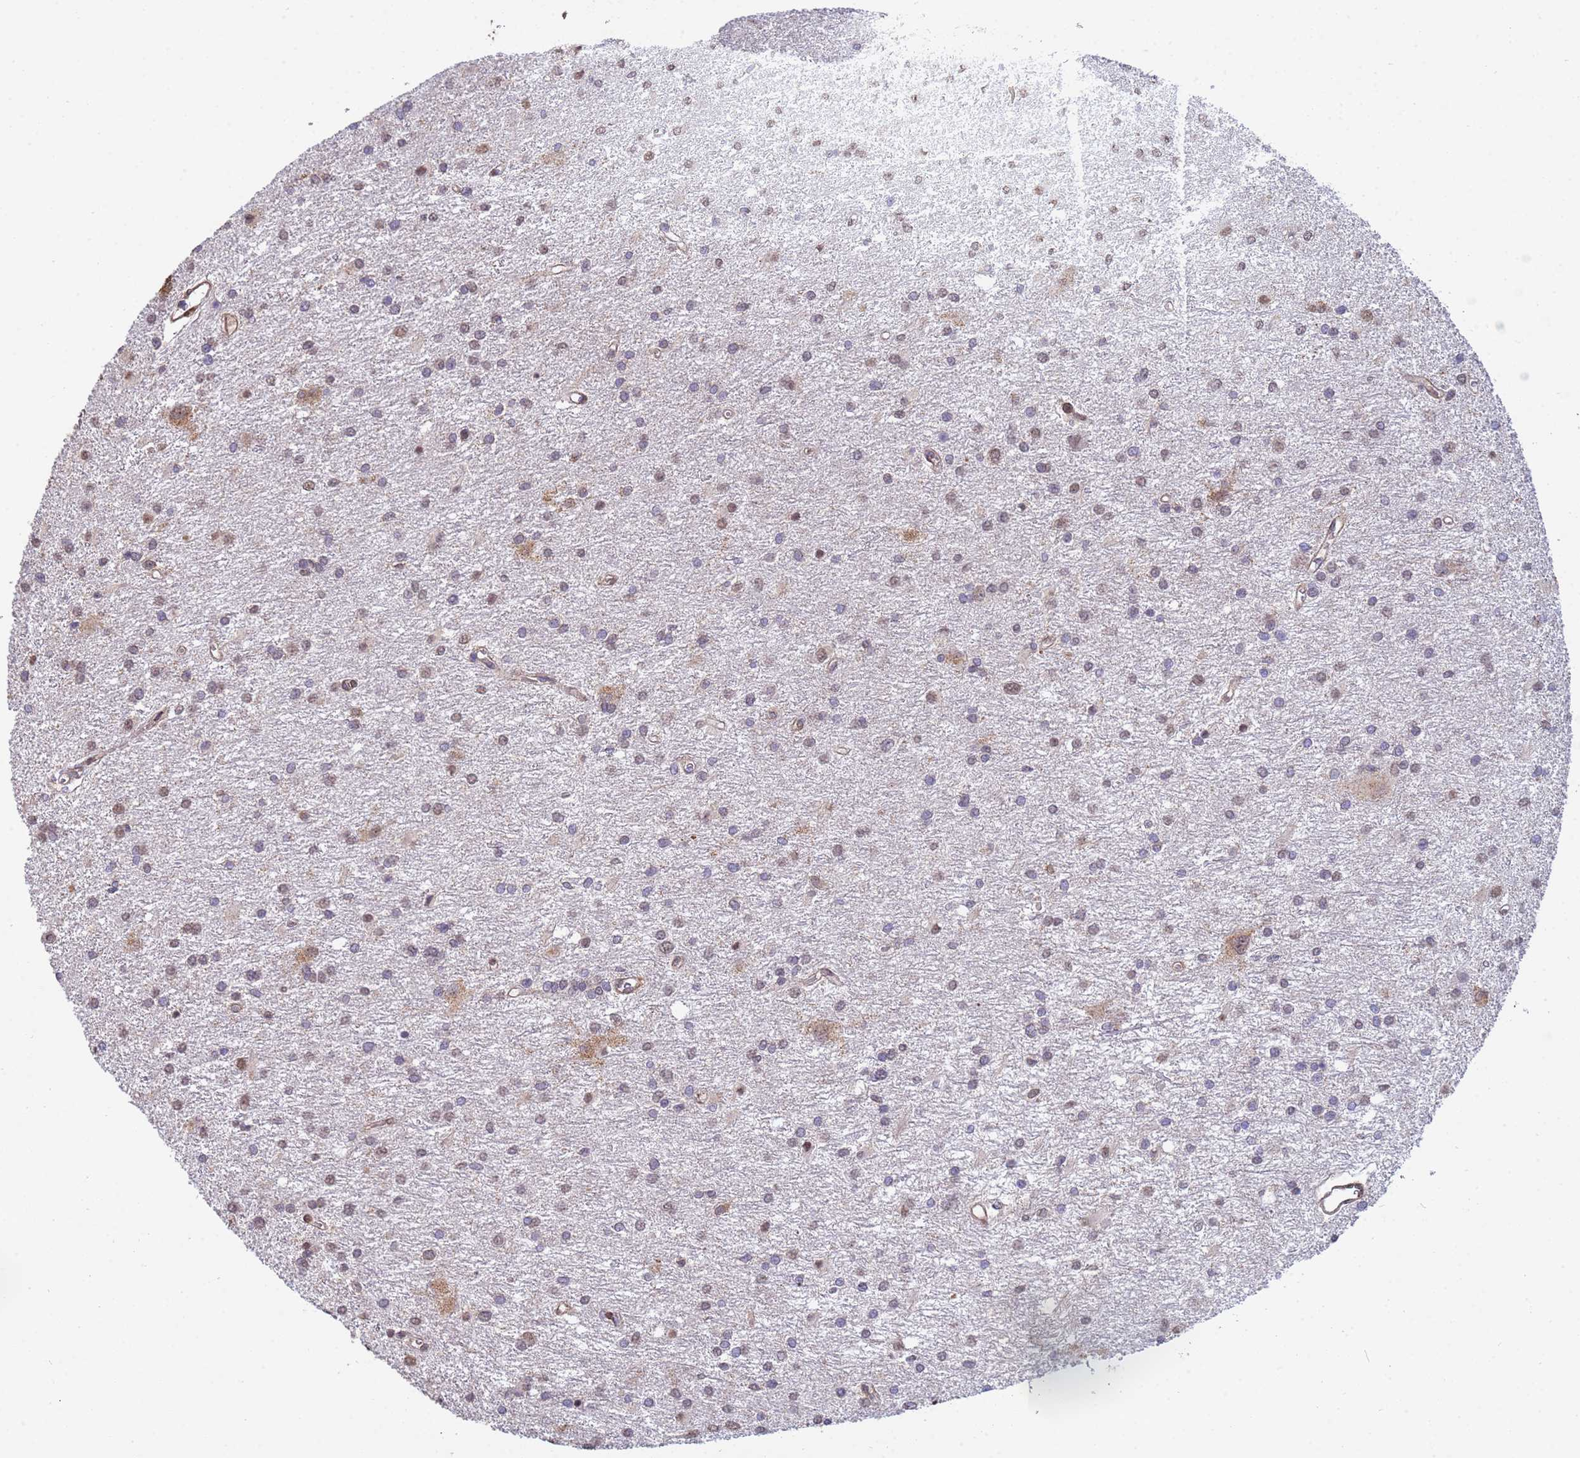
{"staining": {"intensity": "weak", "quantity": "25%-75%", "location": "nuclear"}, "tissue": "glioma", "cell_type": "Tumor cells", "image_type": "cancer", "snomed": [{"axis": "morphology", "description": "Glioma, malignant, High grade"}, {"axis": "topography", "description": "Brain"}], "caption": "Tumor cells display low levels of weak nuclear expression in approximately 25%-75% of cells in malignant glioma (high-grade). (DAB IHC, brown staining for protein, blue staining for nuclei).", "gene": "TRIP6", "patient": {"sex": "female", "age": 50}}